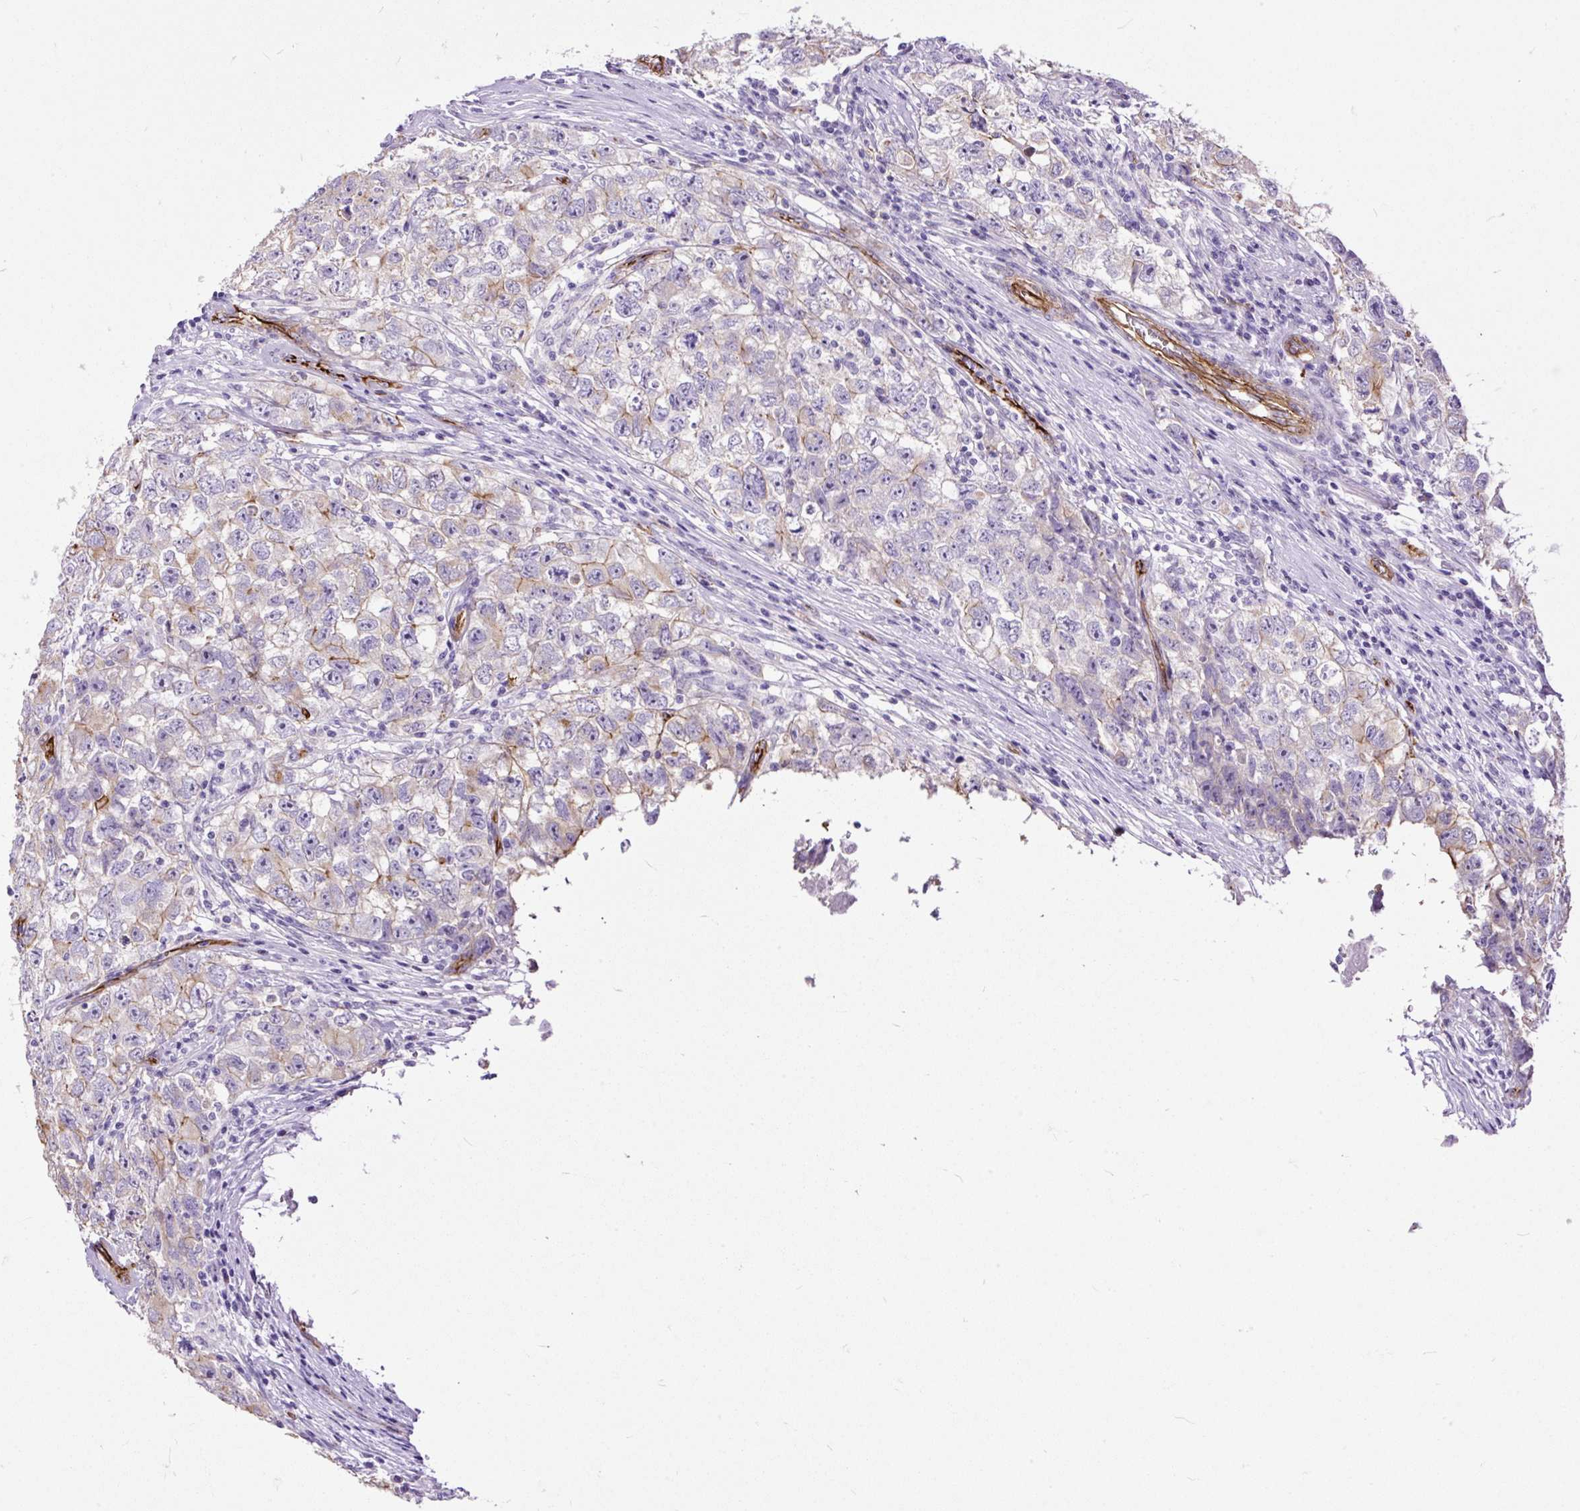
{"staining": {"intensity": "weak", "quantity": "<25%", "location": "cytoplasmic/membranous"}, "tissue": "testis cancer", "cell_type": "Tumor cells", "image_type": "cancer", "snomed": [{"axis": "morphology", "description": "Seminoma, NOS"}, {"axis": "morphology", "description": "Carcinoma, Embryonal, NOS"}, {"axis": "topography", "description": "Testis"}], "caption": "Immunohistochemistry of testis cancer (seminoma) shows no positivity in tumor cells. The staining was performed using DAB to visualize the protein expression in brown, while the nuclei were stained in blue with hematoxylin (Magnification: 20x).", "gene": "MAGEB16", "patient": {"sex": "male", "age": 43}}